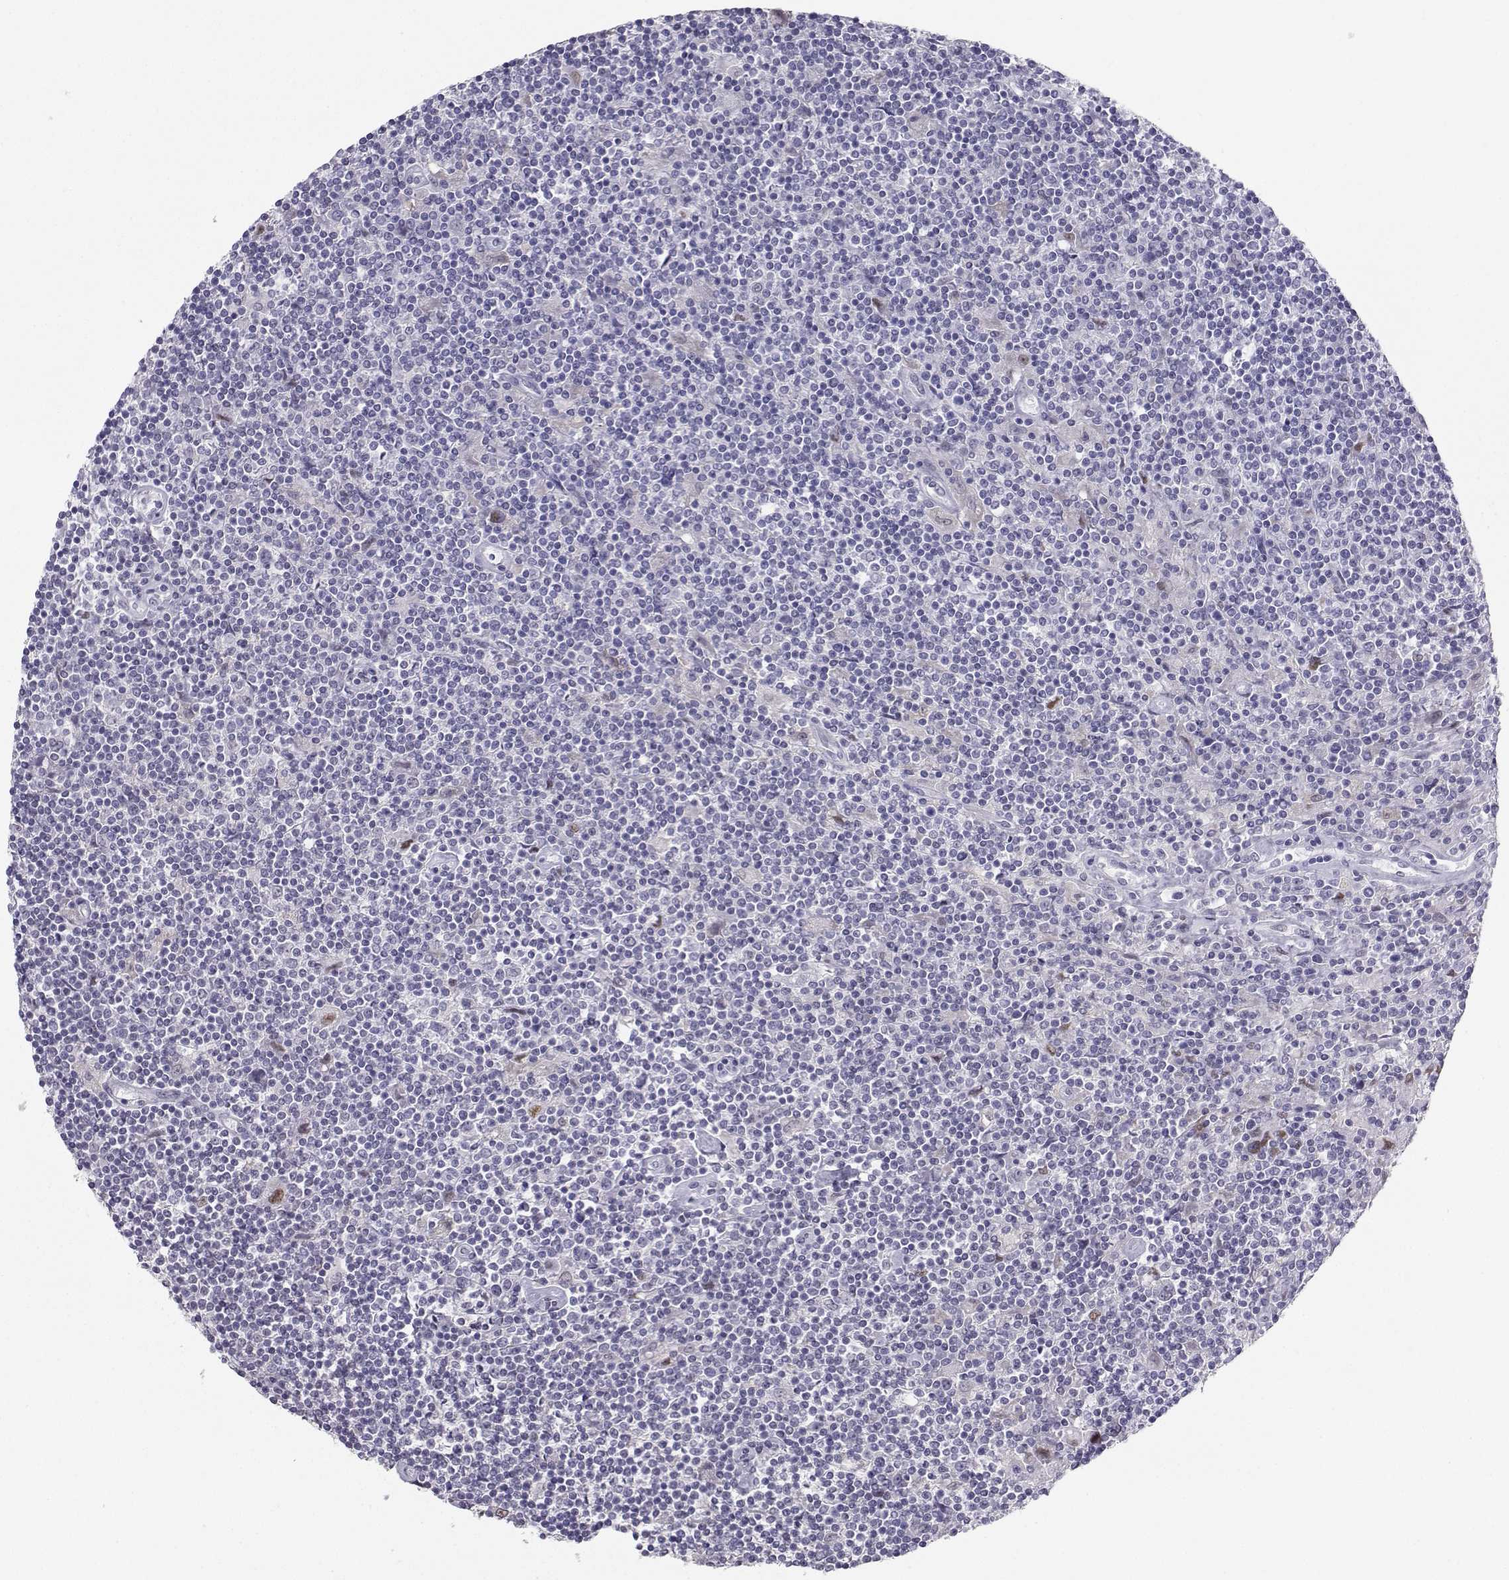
{"staining": {"intensity": "negative", "quantity": "none", "location": "none"}, "tissue": "lymphoma", "cell_type": "Tumor cells", "image_type": "cancer", "snomed": [{"axis": "morphology", "description": "Hodgkin's disease, NOS"}, {"axis": "topography", "description": "Lymph node"}], "caption": "A micrograph of Hodgkin's disease stained for a protein displays no brown staining in tumor cells.", "gene": "TEDC2", "patient": {"sex": "male", "age": 40}}